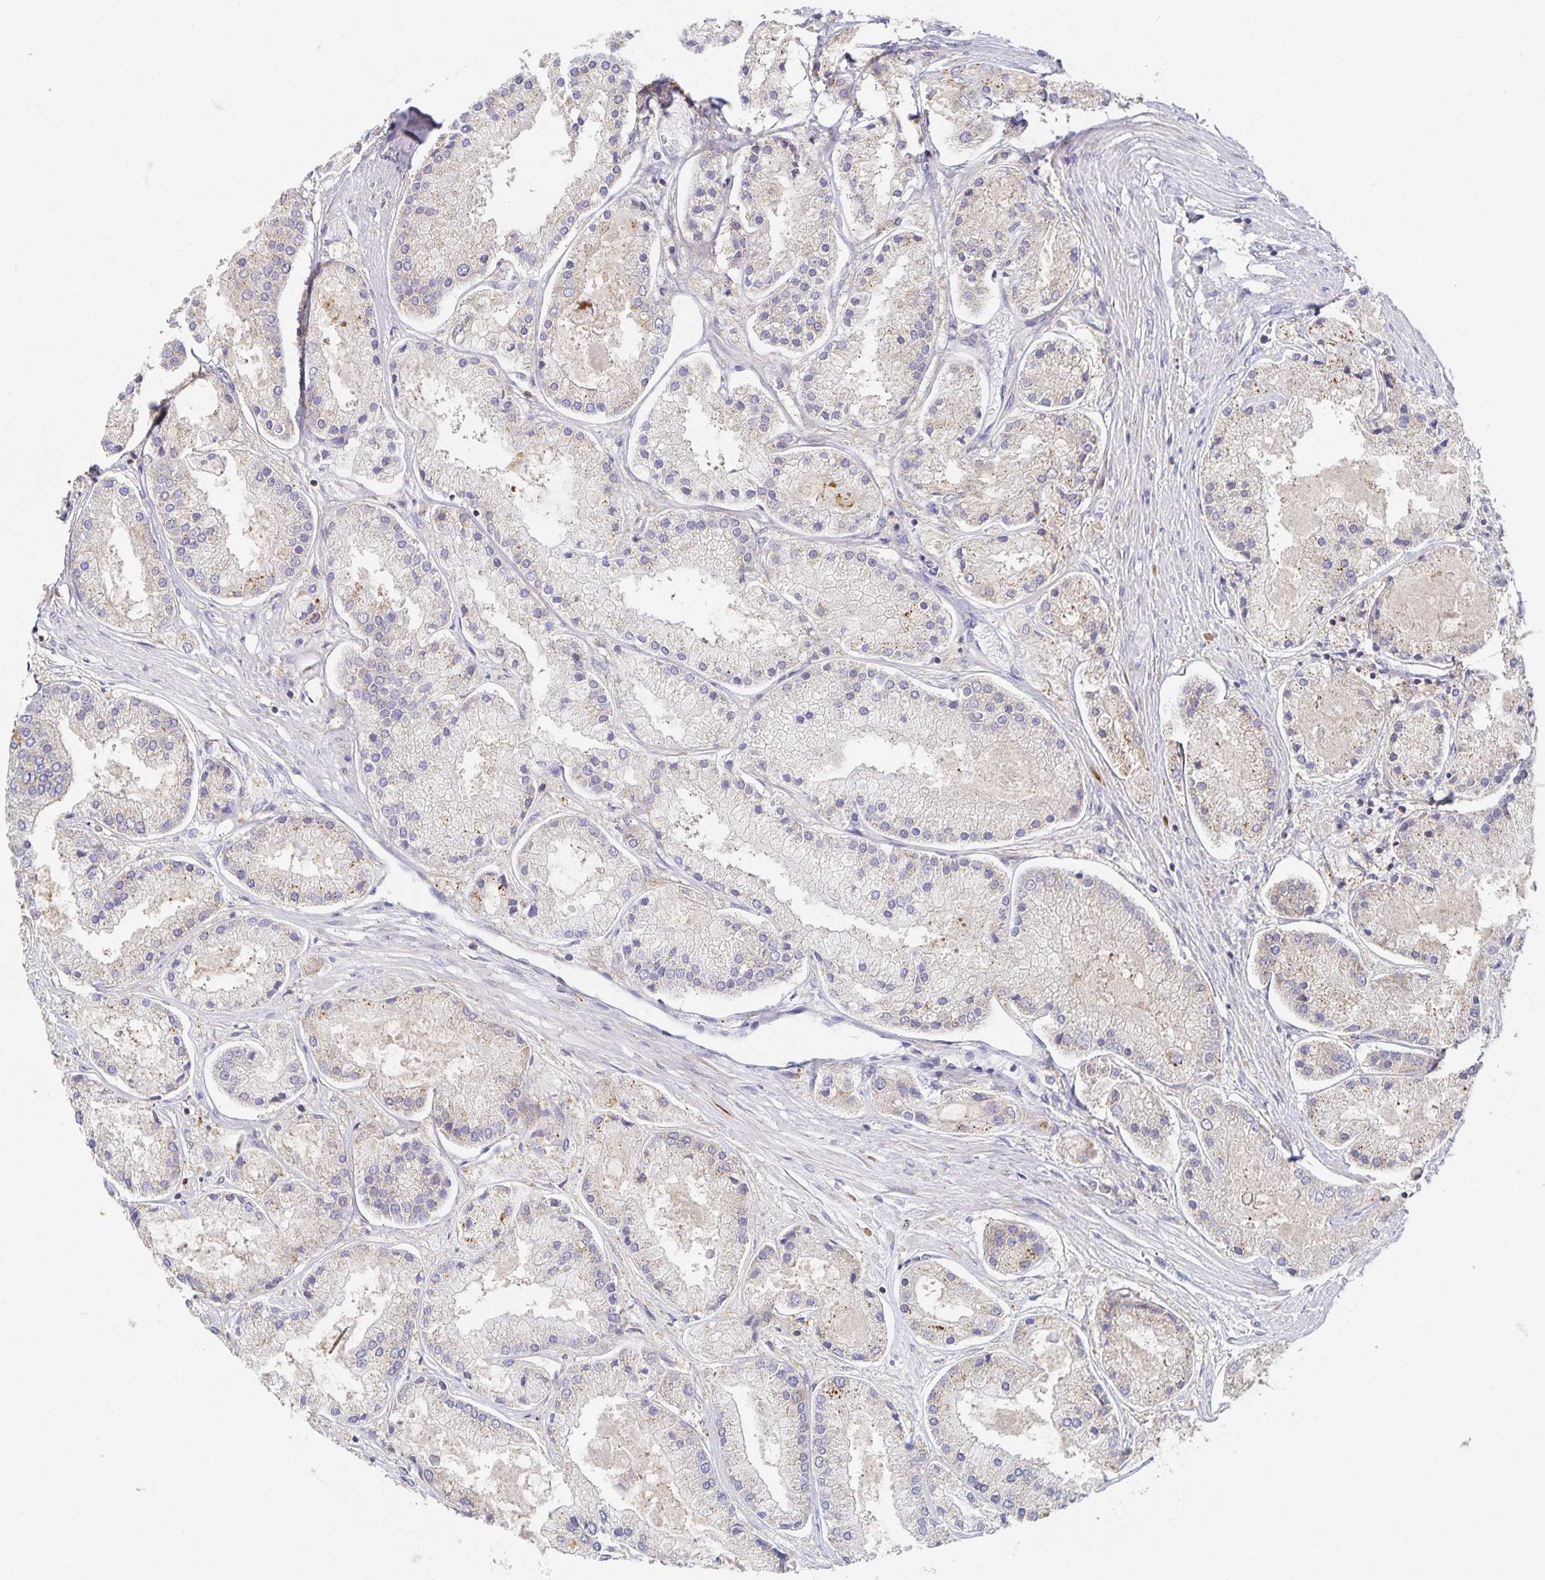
{"staining": {"intensity": "negative", "quantity": "none", "location": "none"}, "tissue": "prostate cancer", "cell_type": "Tumor cells", "image_type": "cancer", "snomed": [{"axis": "morphology", "description": "Adenocarcinoma, High grade"}, {"axis": "topography", "description": "Prostate"}], "caption": "This is an immunohistochemistry photomicrograph of human prostate cancer (adenocarcinoma (high-grade)). There is no expression in tumor cells.", "gene": "NOMO1", "patient": {"sex": "male", "age": 67}}